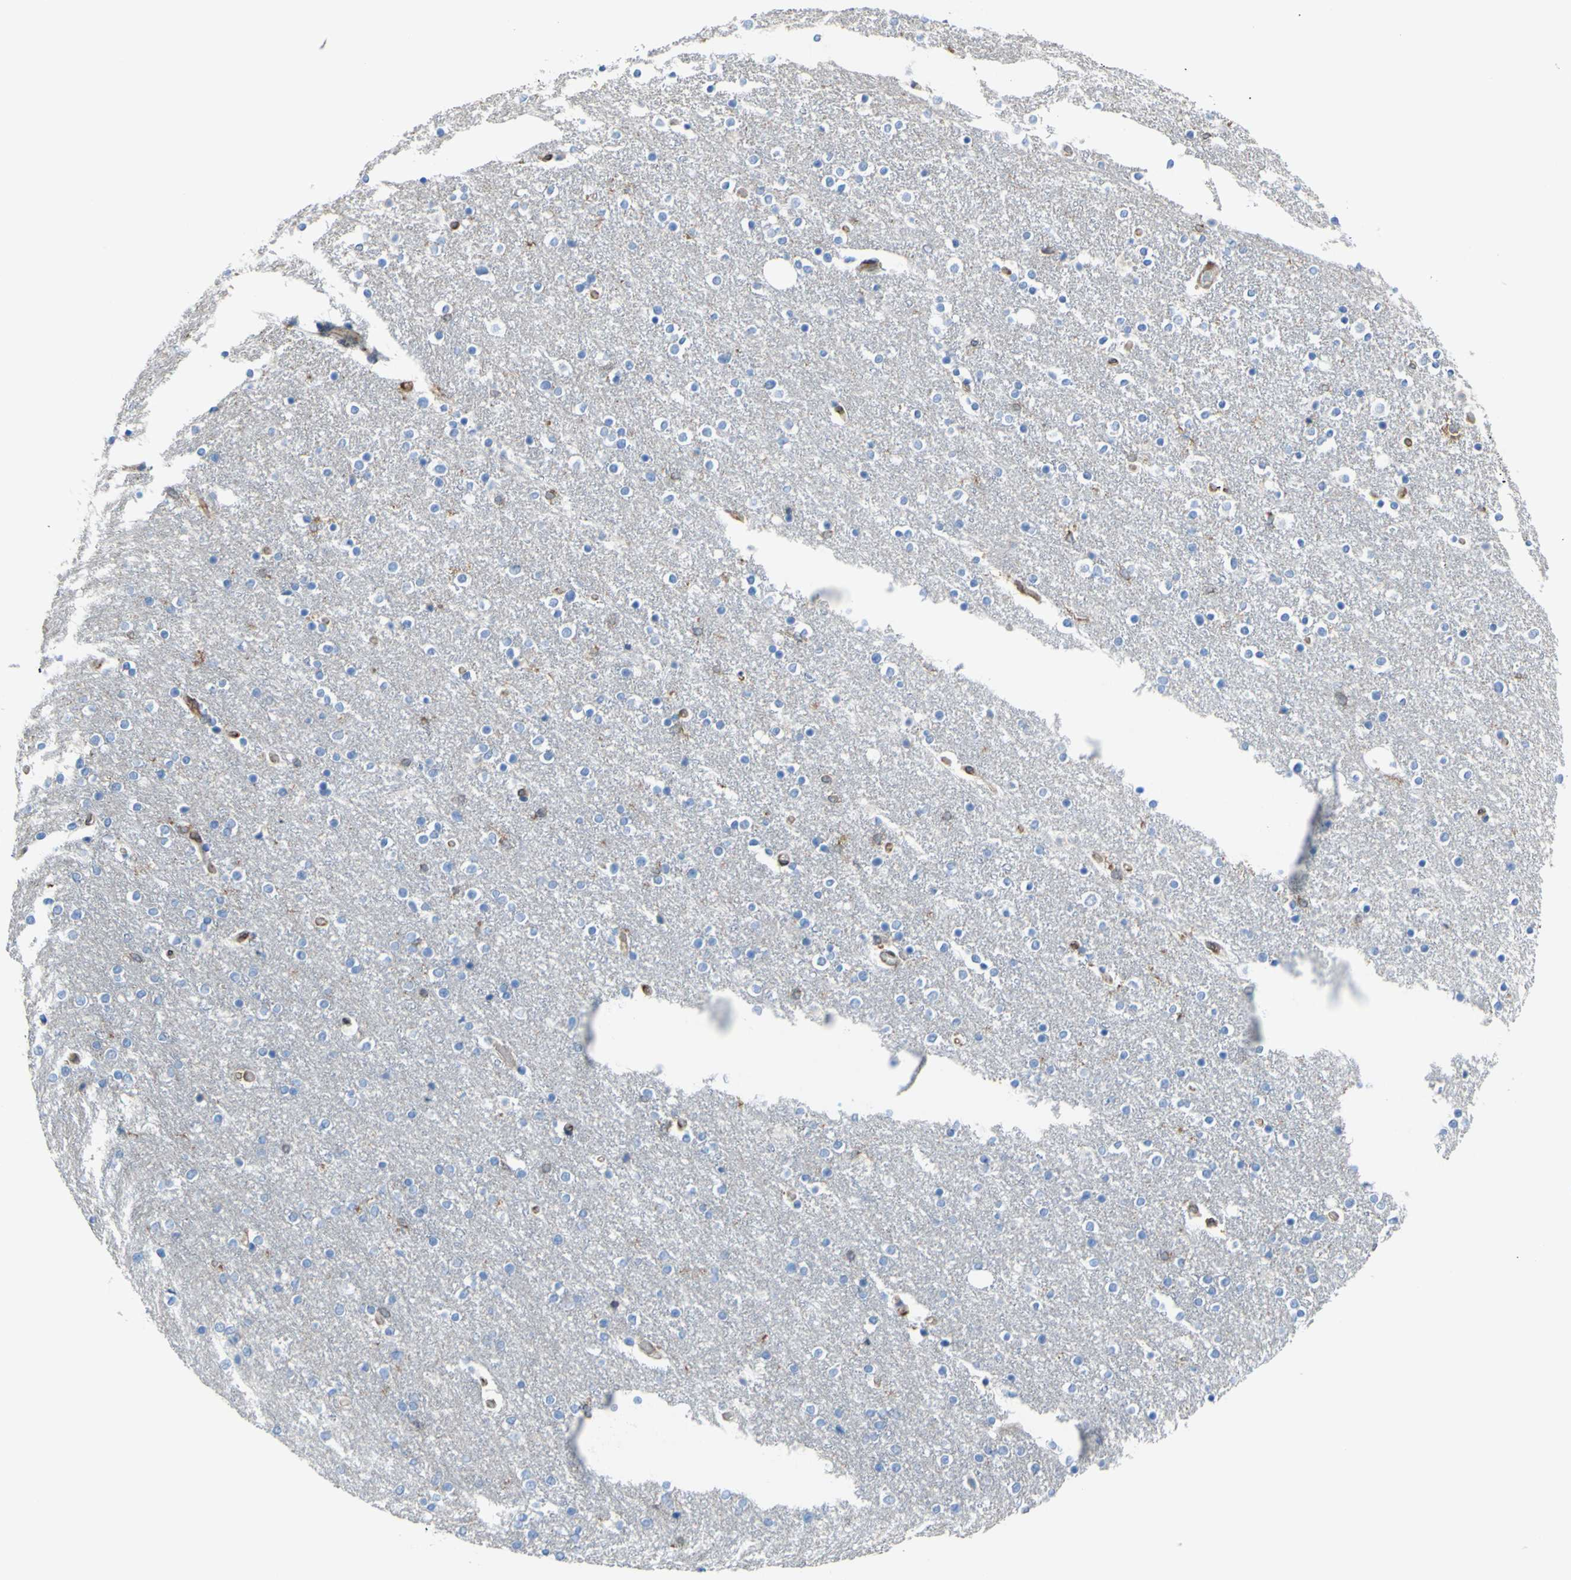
{"staining": {"intensity": "negative", "quantity": "none", "location": "none"}, "tissue": "caudate", "cell_type": "Glial cells", "image_type": "normal", "snomed": [{"axis": "morphology", "description": "Normal tissue, NOS"}, {"axis": "topography", "description": "Lateral ventricle wall"}], "caption": "A micrograph of human caudate is negative for staining in glial cells.", "gene": "MGST2", "patient": {"sex": "female", "age": 54}}